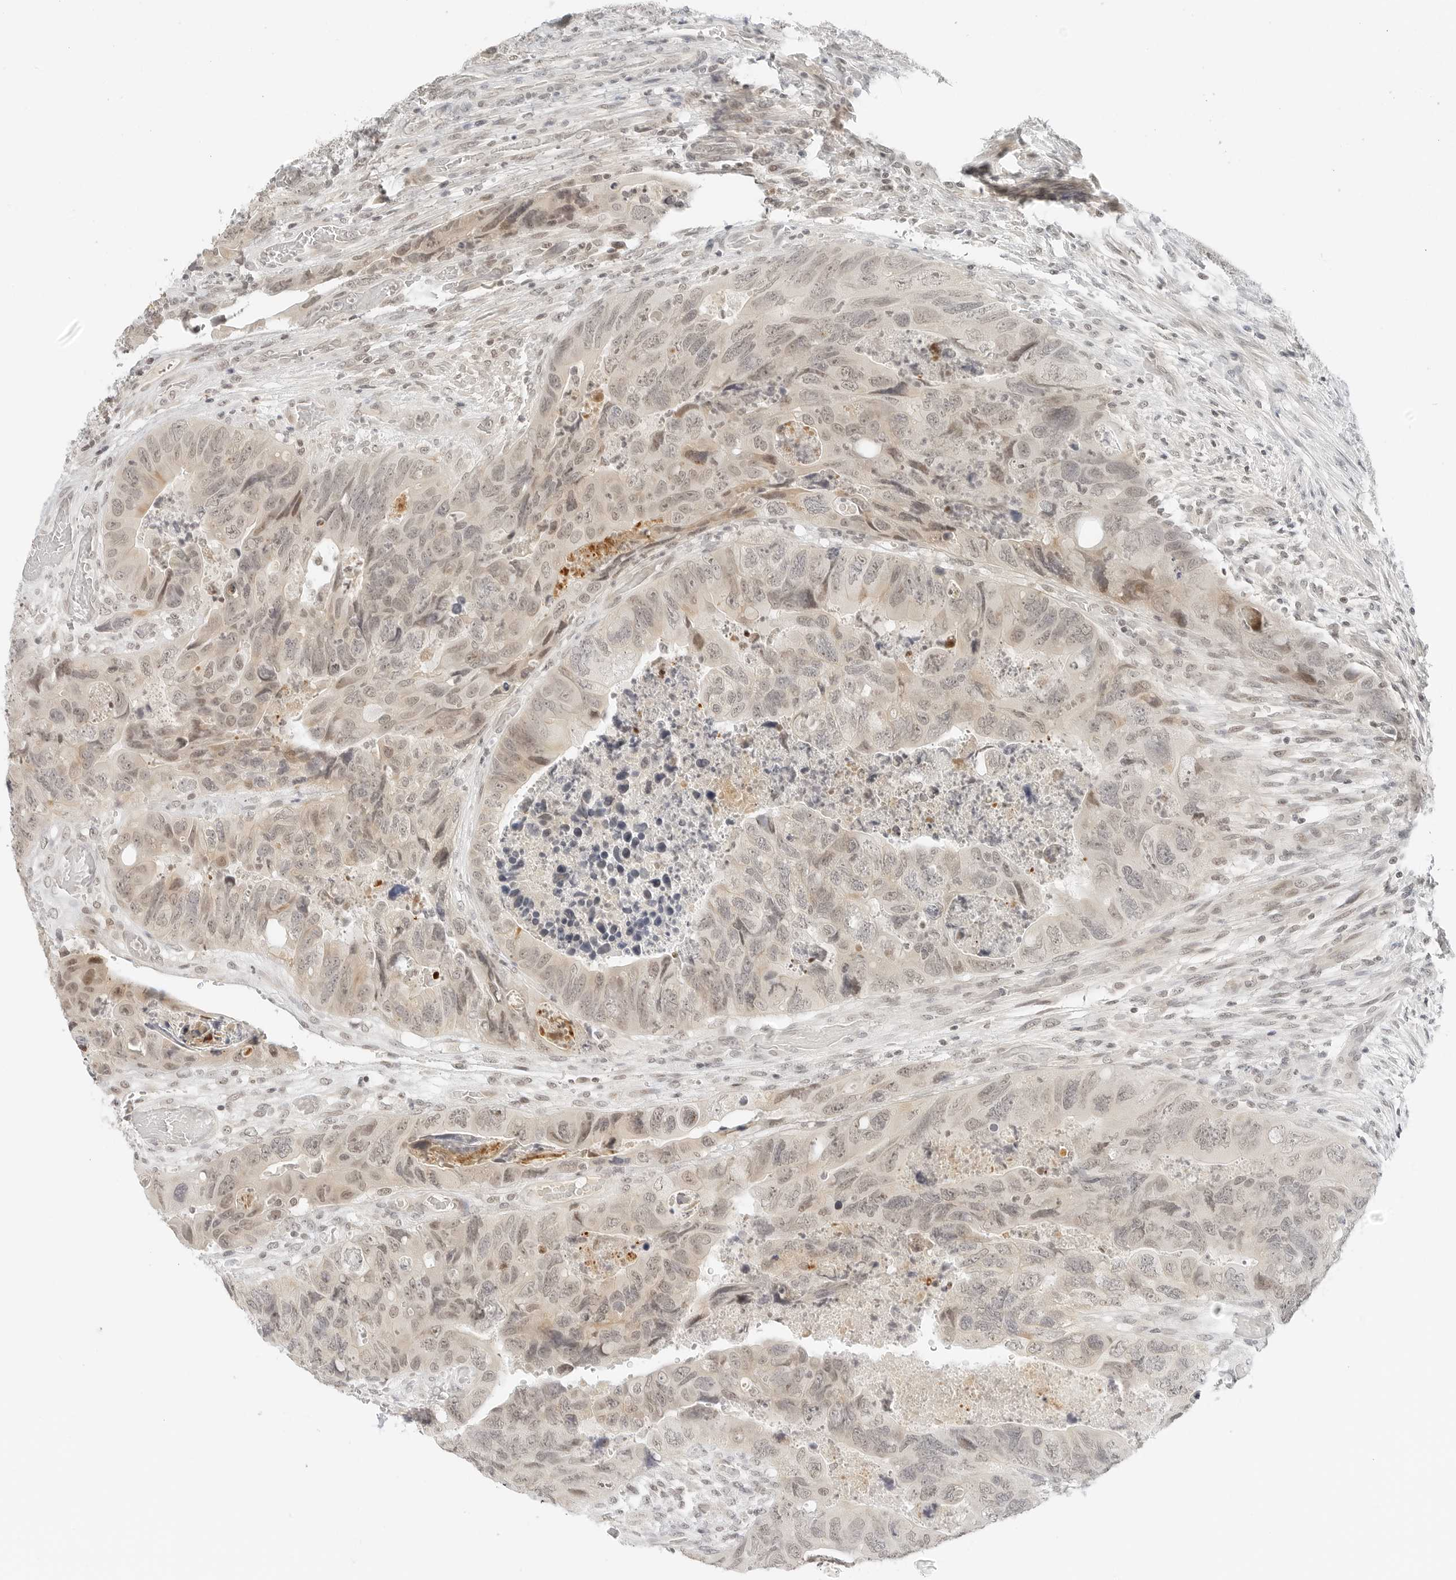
{"staining": {"intensity": "weak", "quantity": "25%-75%", "location": "cytoplasmic/membranous,nuclear"}, "tissue": "colorectal cancer", "cell_type": "Tumor cells", "image_type": "cancer", "snomed": [{"axis": "morphology", "description": "Adenocarcinoma, NOS"}, {"axis": "topography", "description": "Rectum"}], "caption": "The micrograph reveals immunohistochemical staining of colorectal cancer. There is weak cytoplasmic/membranous and nuclear positivity is present in about 25%-75% of tumor cells. Ihc stains the protein of interest in brown and the nuclei are stained blue.", "gene": "NEO1", "patient": {"sex": "male", "age": 63}}